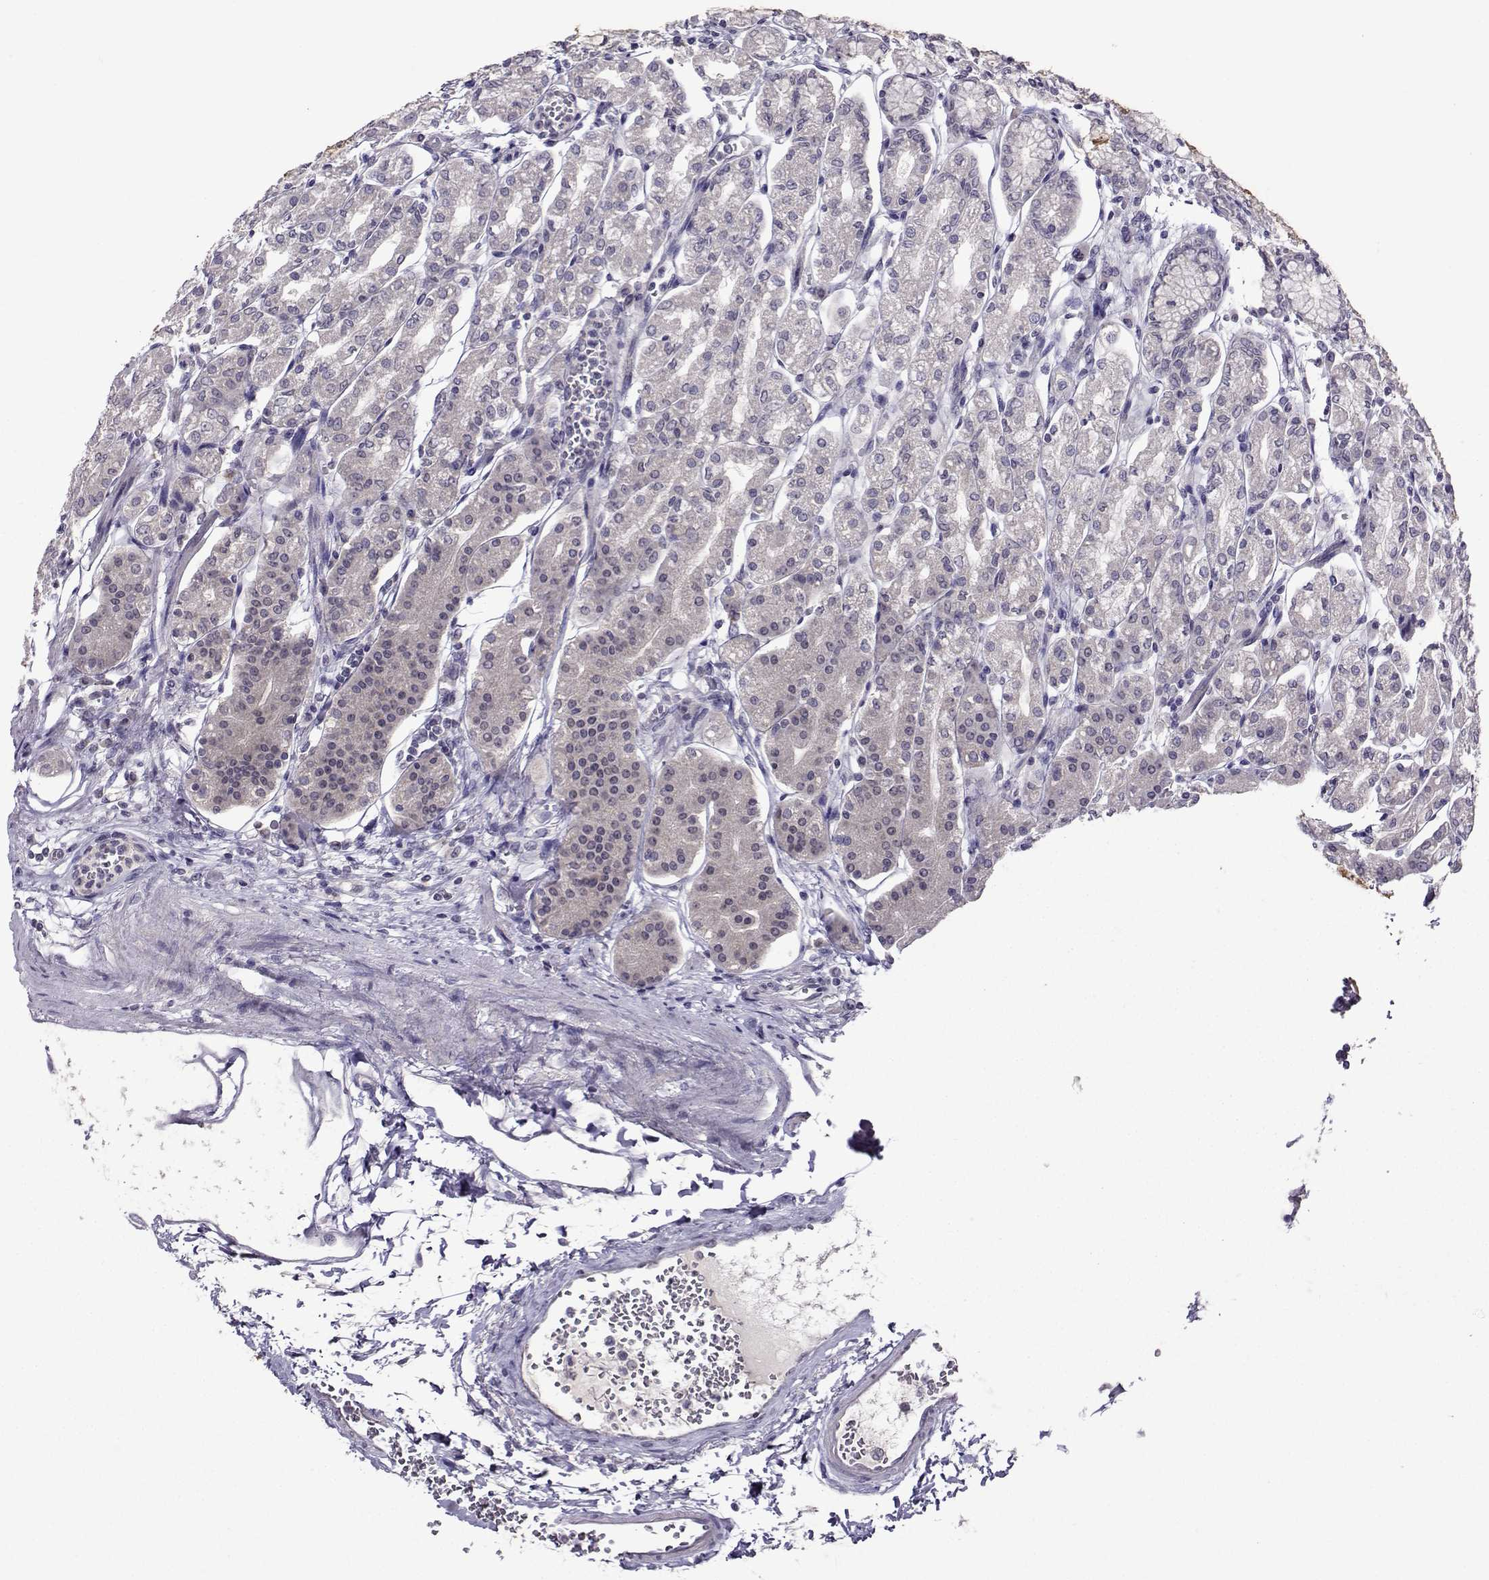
{"staining": {"intensity": "weak", "quantity": "<25%", "location": "cytoplasmic/membranous"}, "tissue": "stomach", "cell_type": "Glandular cells", "image_type": "normal", "snomed": [{"axis": "morphology", "description": "Normal tissue, NOS"}, {"axis": "topography", "description": "Skeletal muscle"}, {"axis": "topography", "description": "Stomach"}], "caption": "A photomicrograph of stomach stained for a protein demonstrates no brown staining in glandular cells.", "gene": "DDX20", "patient": {"sex": "female", "age": 57}}